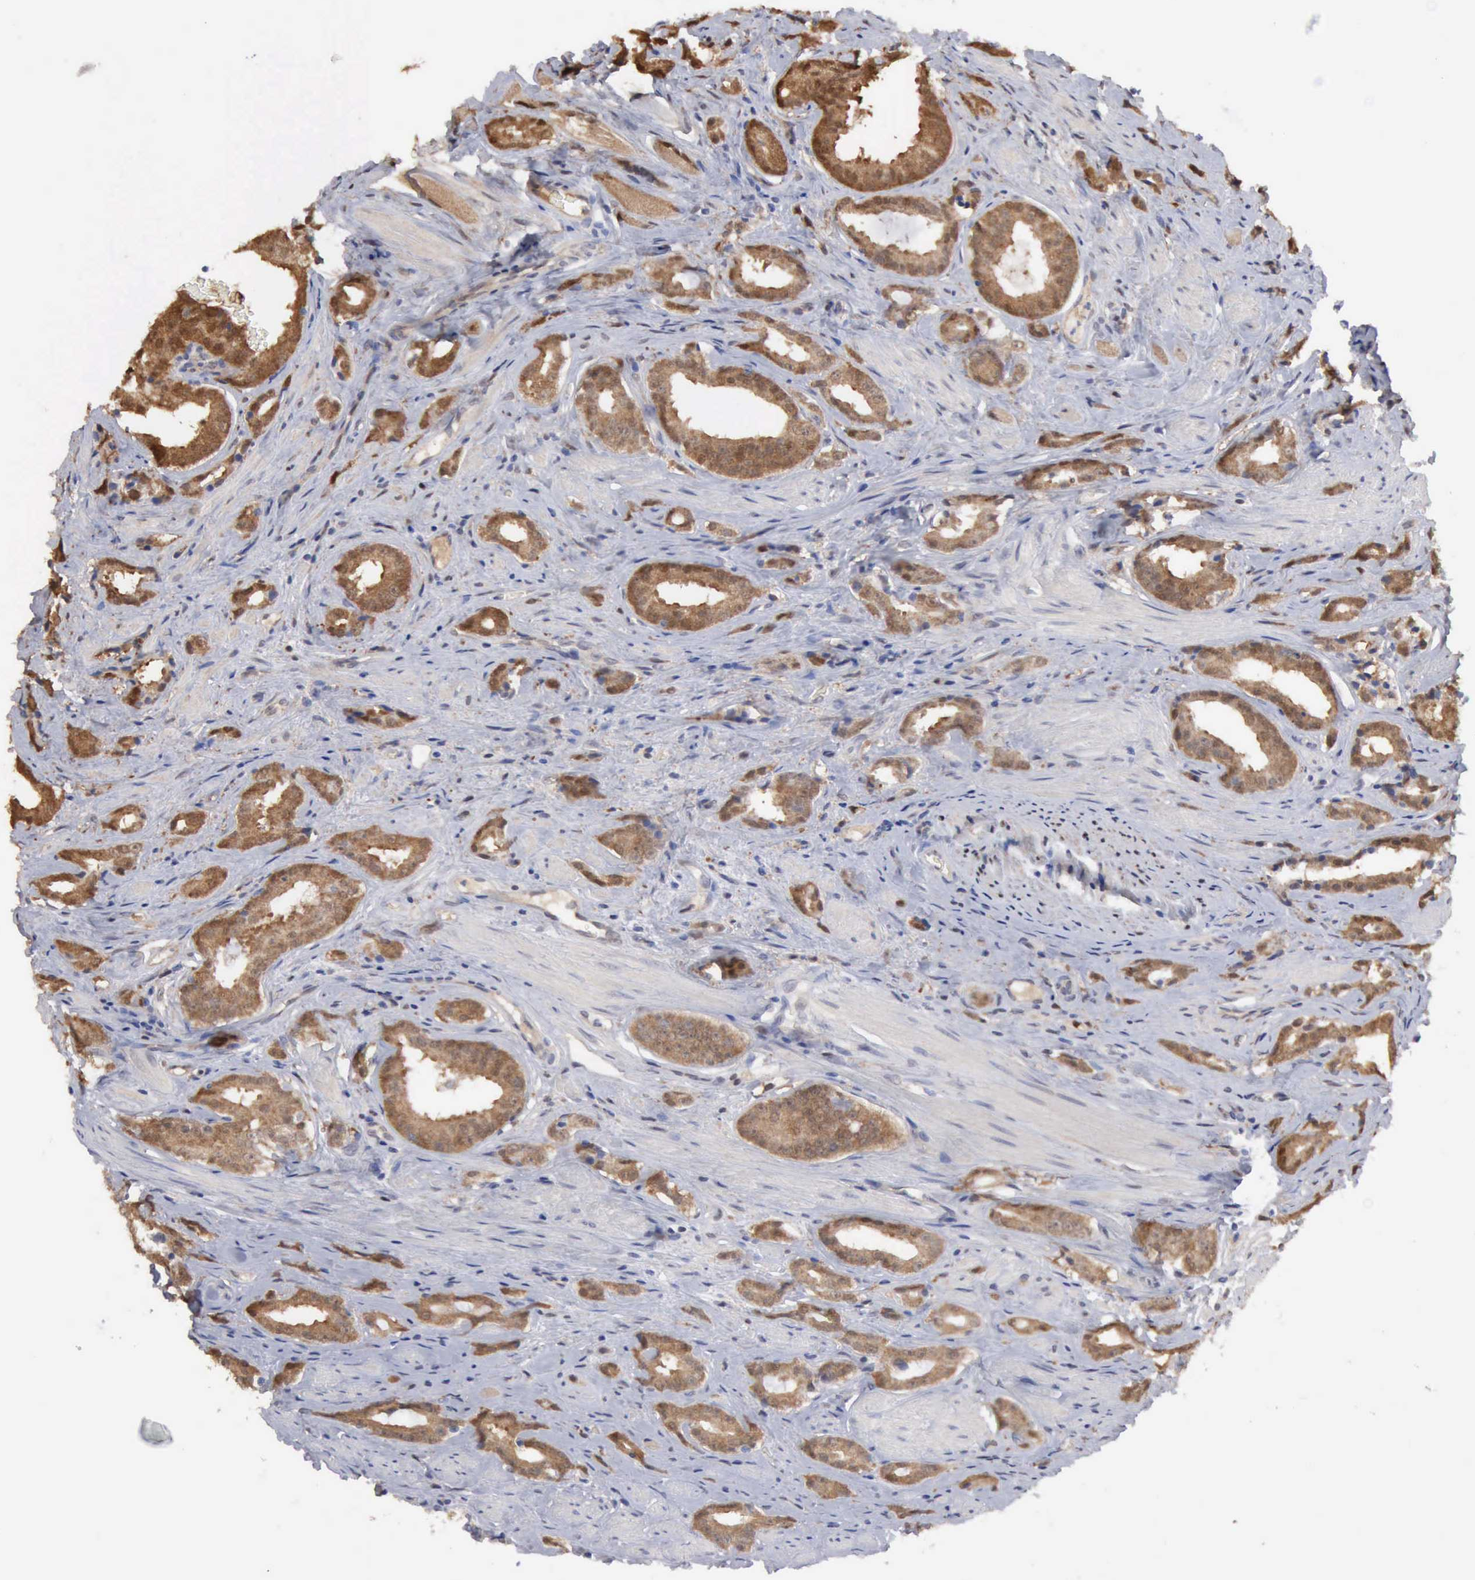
{"staining": {"intensity": "moderate", "quantity": ">75%", "location": "cytoplasmic/membranous,nuclear"}, "tissue": "prostate cancer", "cell_type": "Tumor cells", "image_type": "cancer", "snomed": [{"axis": "morphology", "description": "Adenocarcinoma, Medium grade"}, {"axis": "topography", "description": "Prostate"}], "caption": "IHC staining of prostate cancer (adenocarcinoma (medium-grade)), which exhibits medium levels of moderate cytoplasmic/membranous and nuclear expression in approximately >75% of tumor cells indicating moderate cytoplasmic/membranous and nuclear protein staining. The staining was performed using DAB (brown) for protein detection and nuclei were counterstained in hematoxylin (blue).", "gene": "PTGR2", "patient": {"sex": "male", "age": 53}}